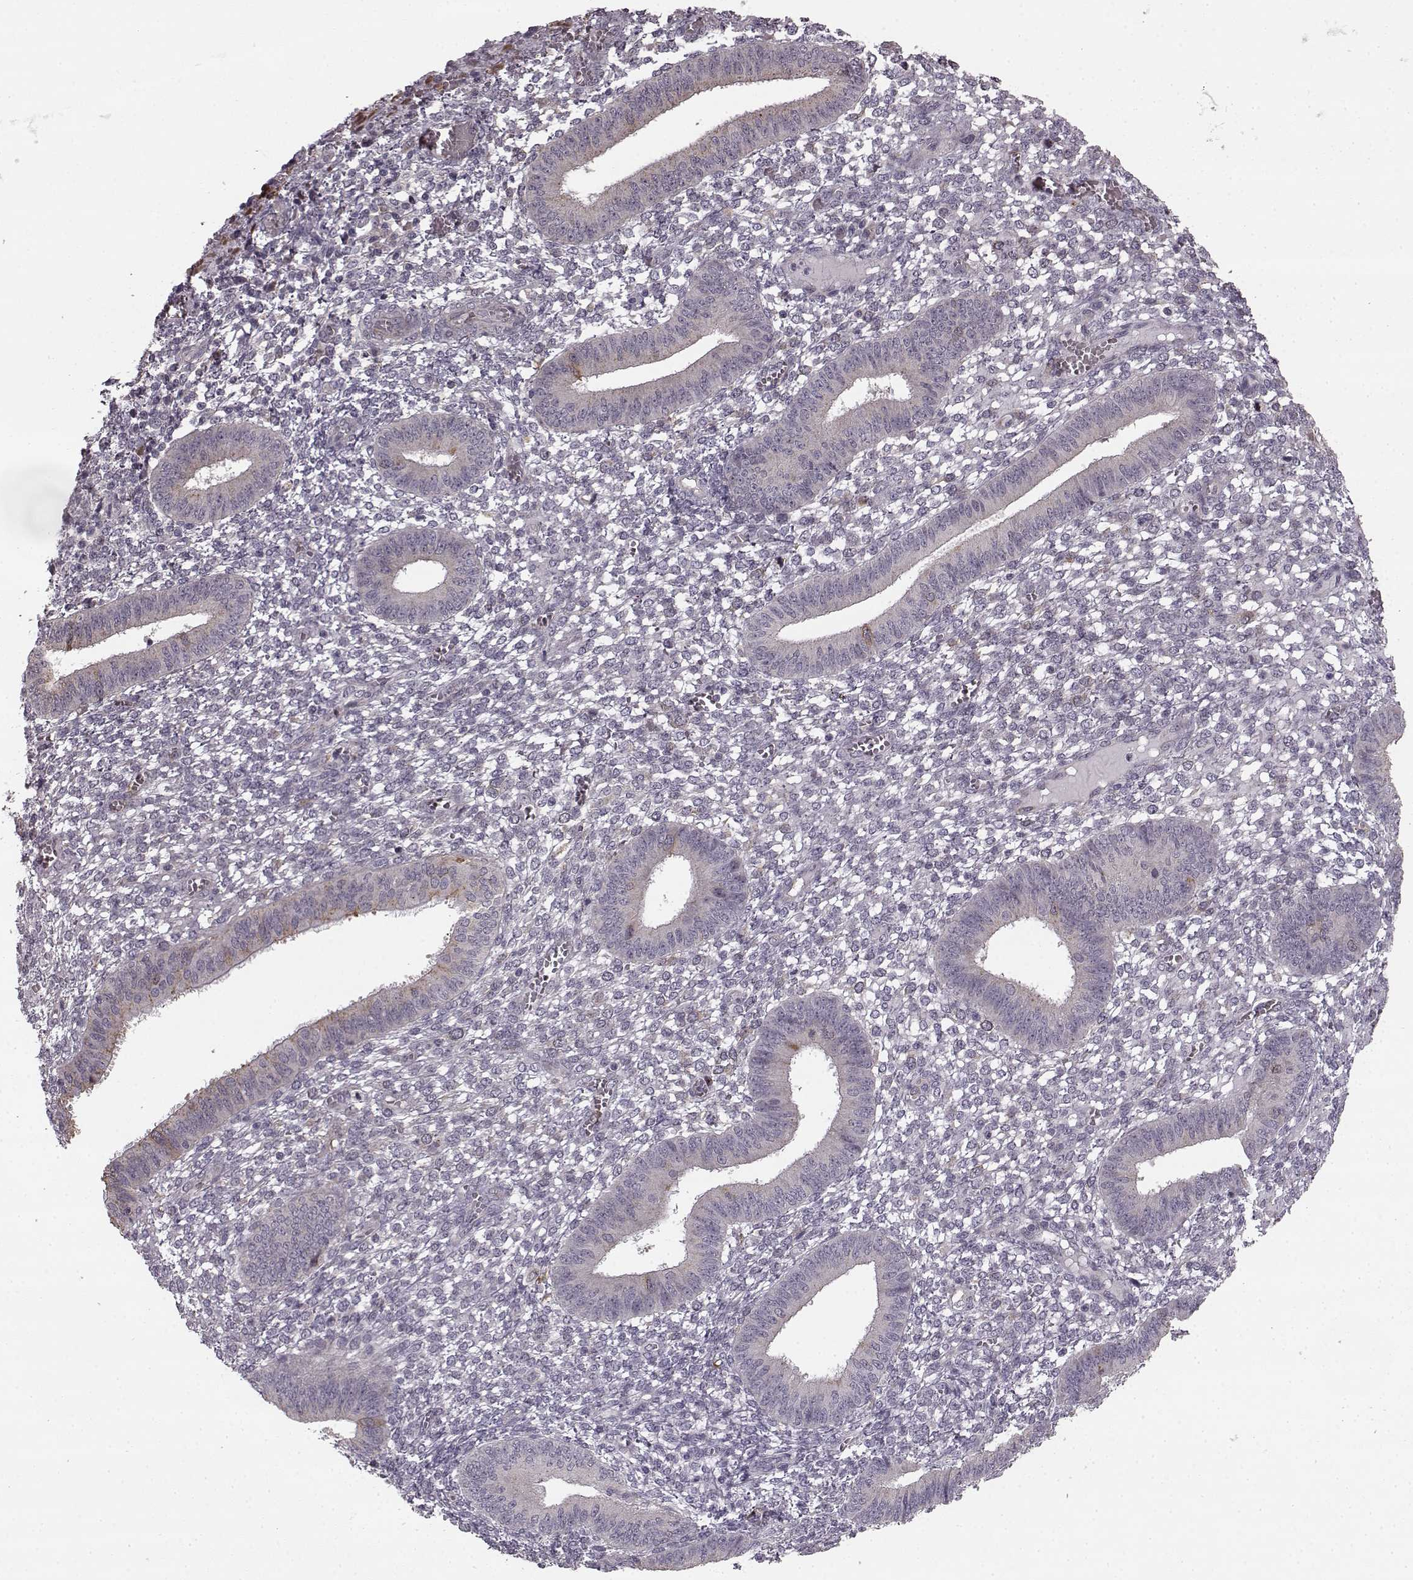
{"staining": {"intensity": "negative", "quantity": "none", "location": "none"}, "tissue": "endometrium", "cell_type": "Cells in endometrial stroma", "image_type": "normal", "snomed": [{"axis": "morphology", "description": "Normal tissue, NOS"}, {"axis": "topography", "description": "Endometrium"}], "caption": "Immunohistochemical staining of unremarkable endometrium displays no significant staining in cells in endometrial stroma.", "gene": "HMMR", "patient": {"sex": "female", "age": 42}}